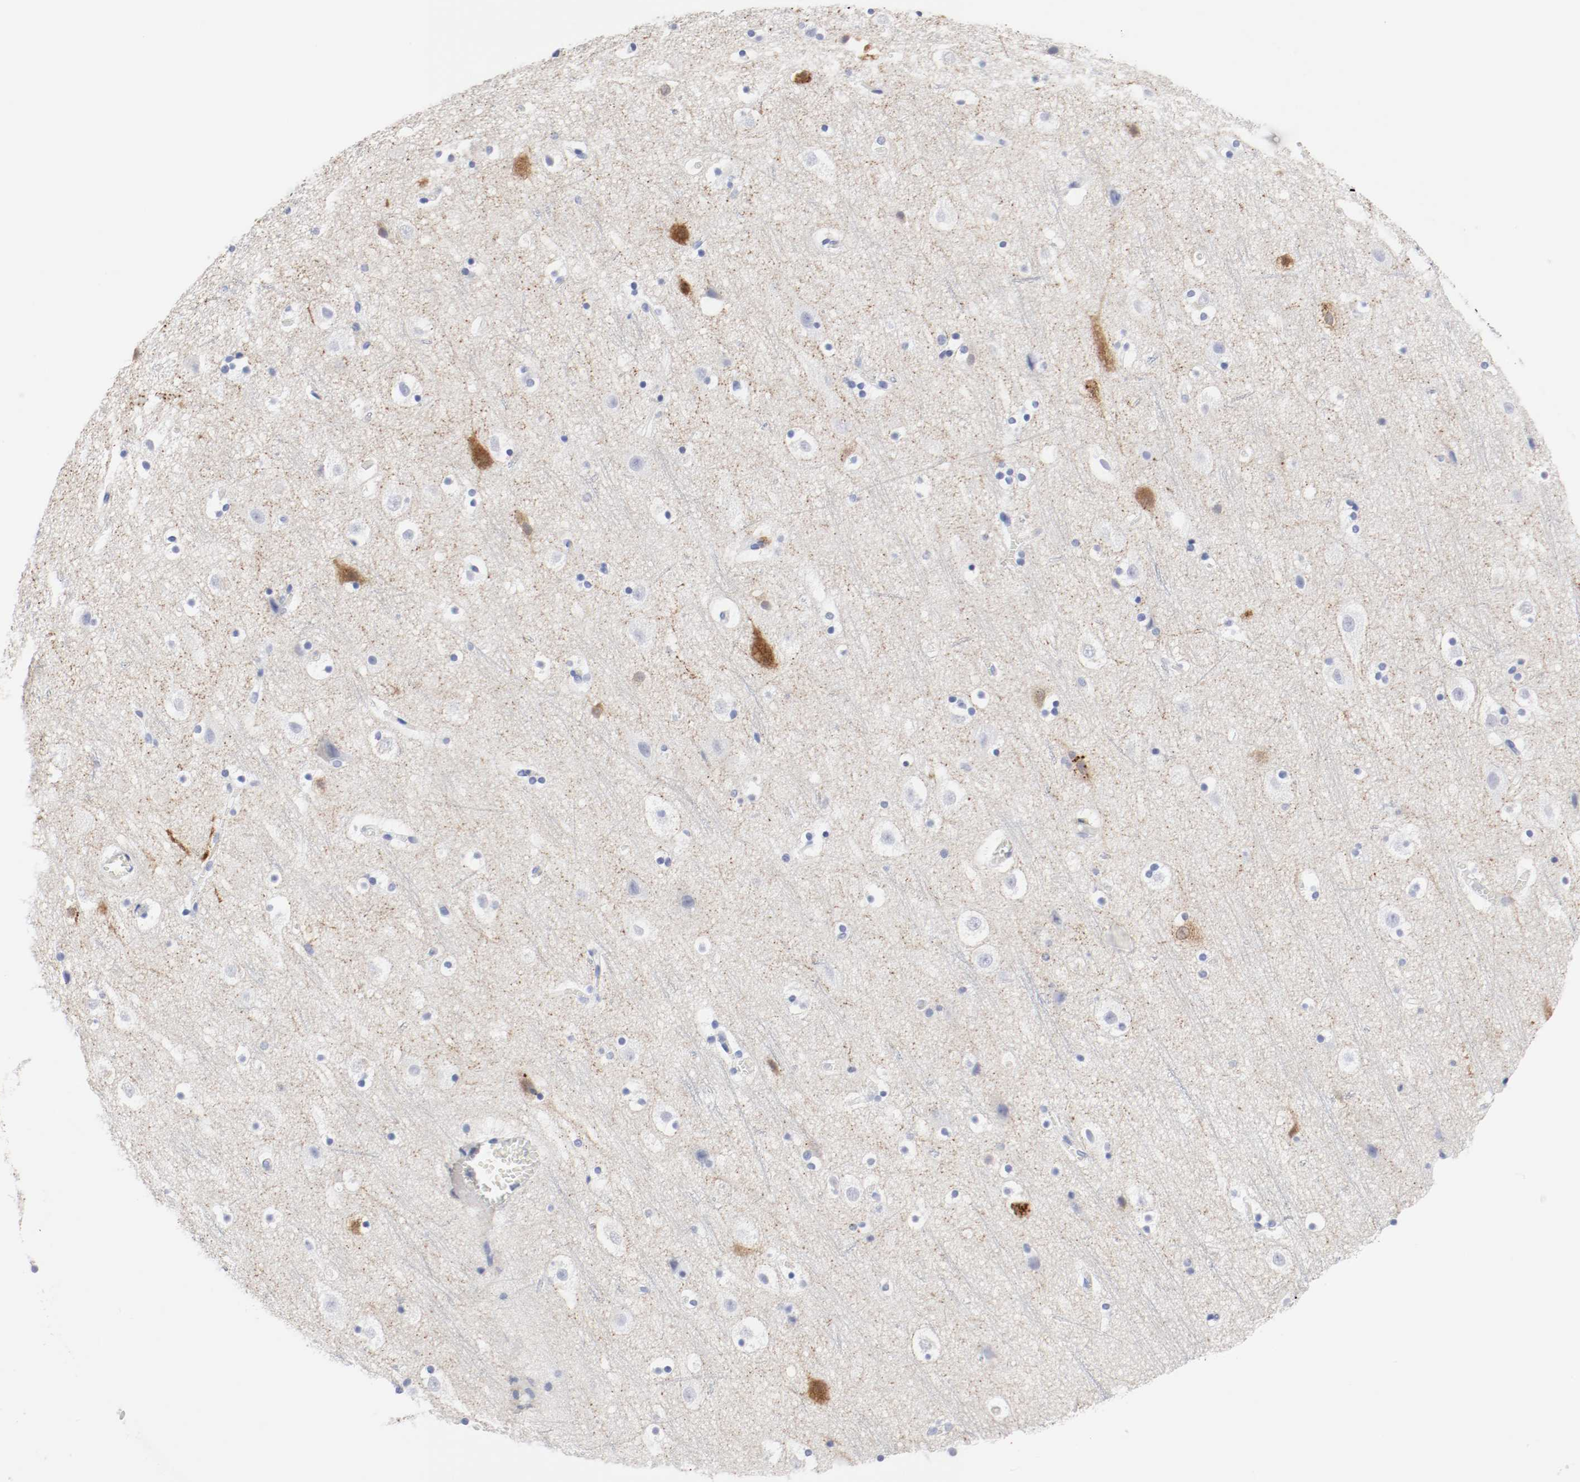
{"staining": {"intensity": "negative", "quantity": "none", "location": "none"}, "tissue": "cerebral cortex", "cell_type": "Endothelial cells", "image_type": "normal", "snomed": [{"axis": "morphology", "description": "Normal tissue, NOS"}, {"axis": "topography", "description": "Cerebral cortex"}], "caption": "The image displays no significant positivity in endothelial cells of cerebral cortex. (DAB (3,3'-diaminobenzidine) IHC visualized using brightfield microscopy, high magnification).", "gene": "GAD1", "patient": {"sex": "male", "age": 45}}